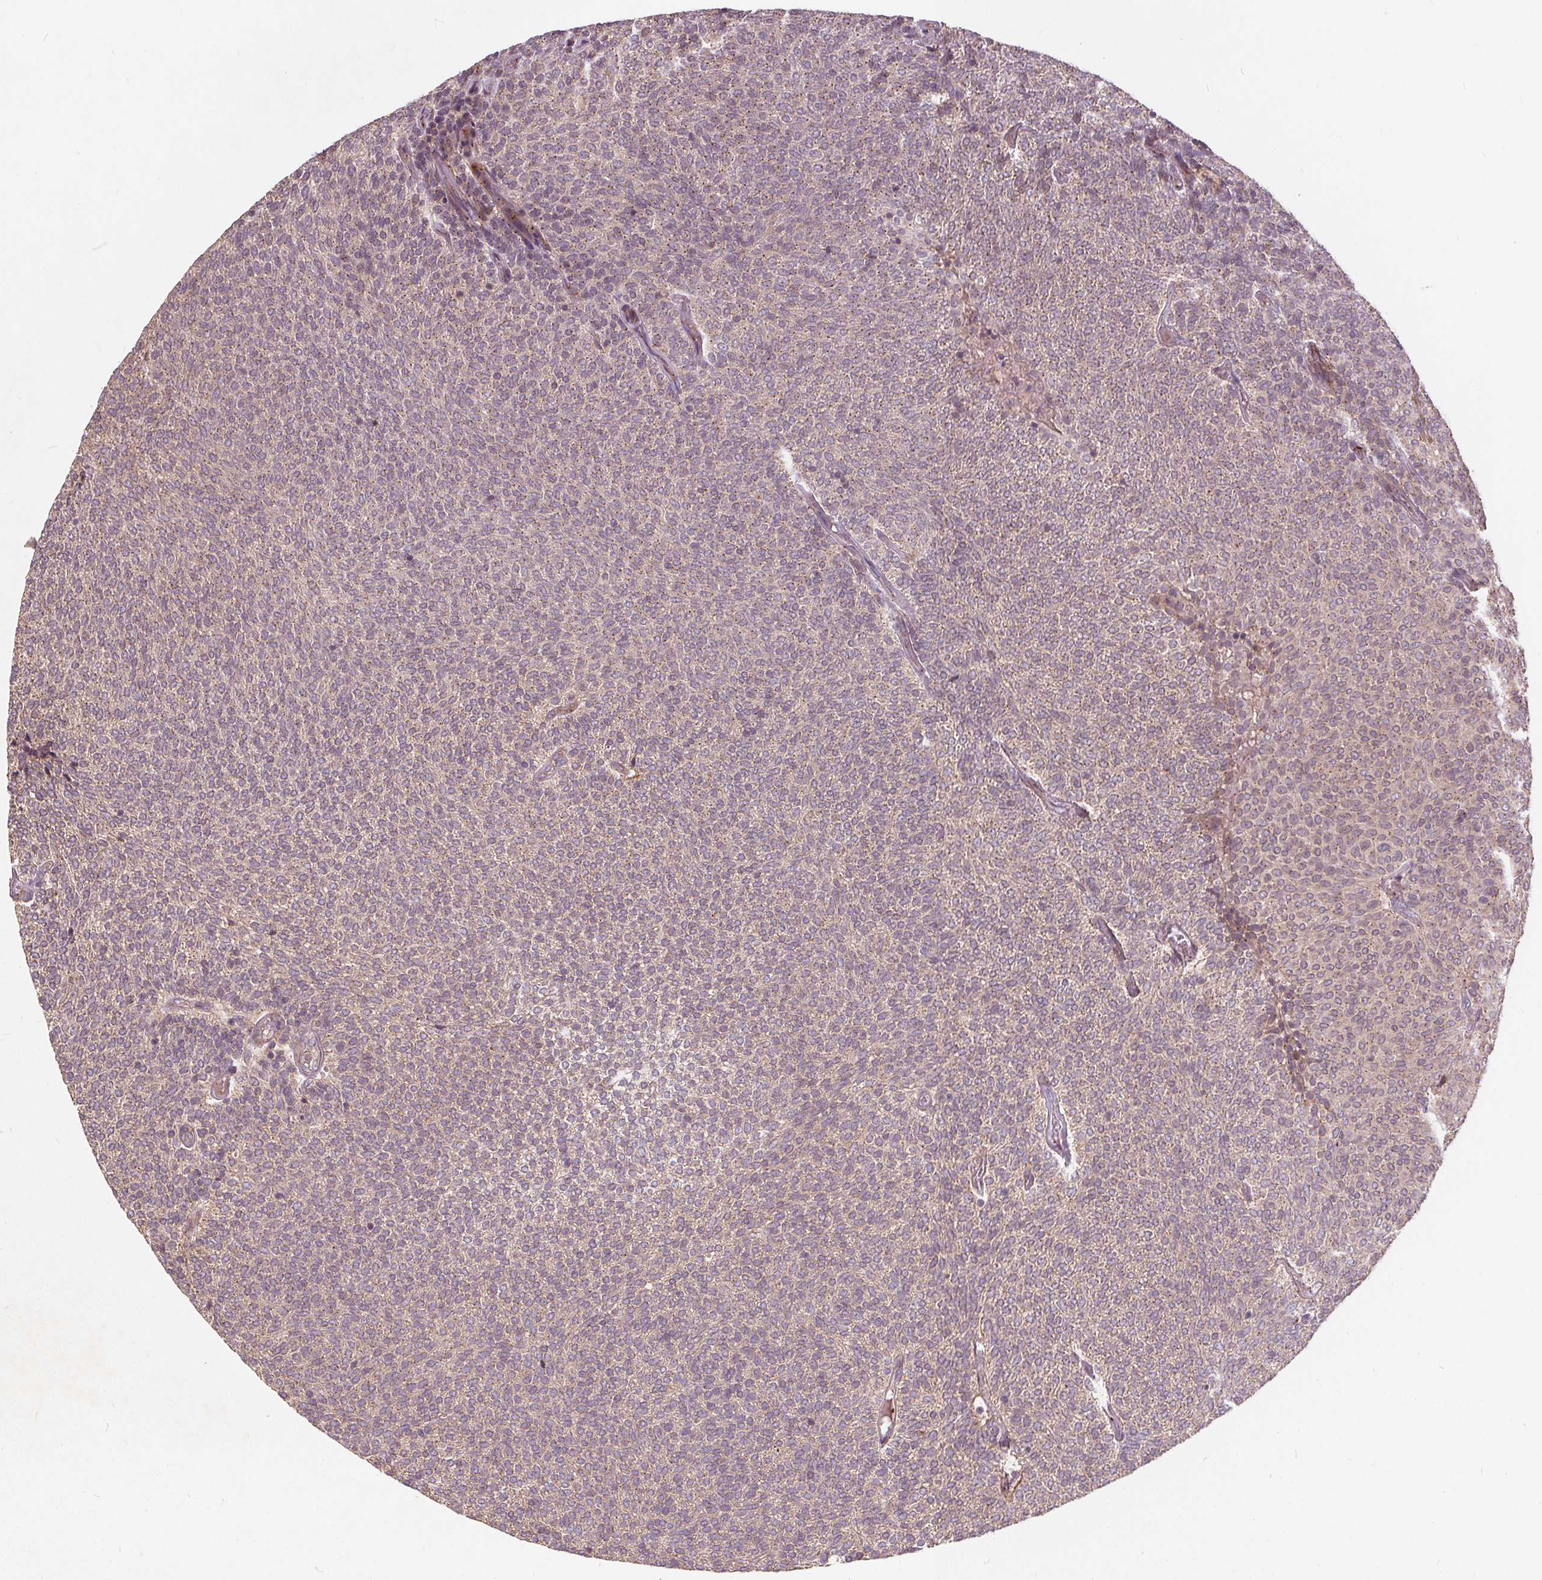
{"staining": {"intensity": "weak", "quantity": "25%-75%", "location": "cytoplasmic/membranous"}, "tissue": "urothelial cancer", "cell_type": "Tumor cells", "image_type": "cancer", "snomed": [{"axis": "morphology", "description": "Urothelial carcinoma, Low grade"}, {"axis": "topography", "description": "Urinary bladder"}], "caption": "Urothelial cancer stained with a brown dye exhibits weak cytoplasmic/membranous positive staining in approximately 25%-75% of tumor cells.", "gene": "CSNK1G2", "patient": {"sex": "male", "age": 77}}